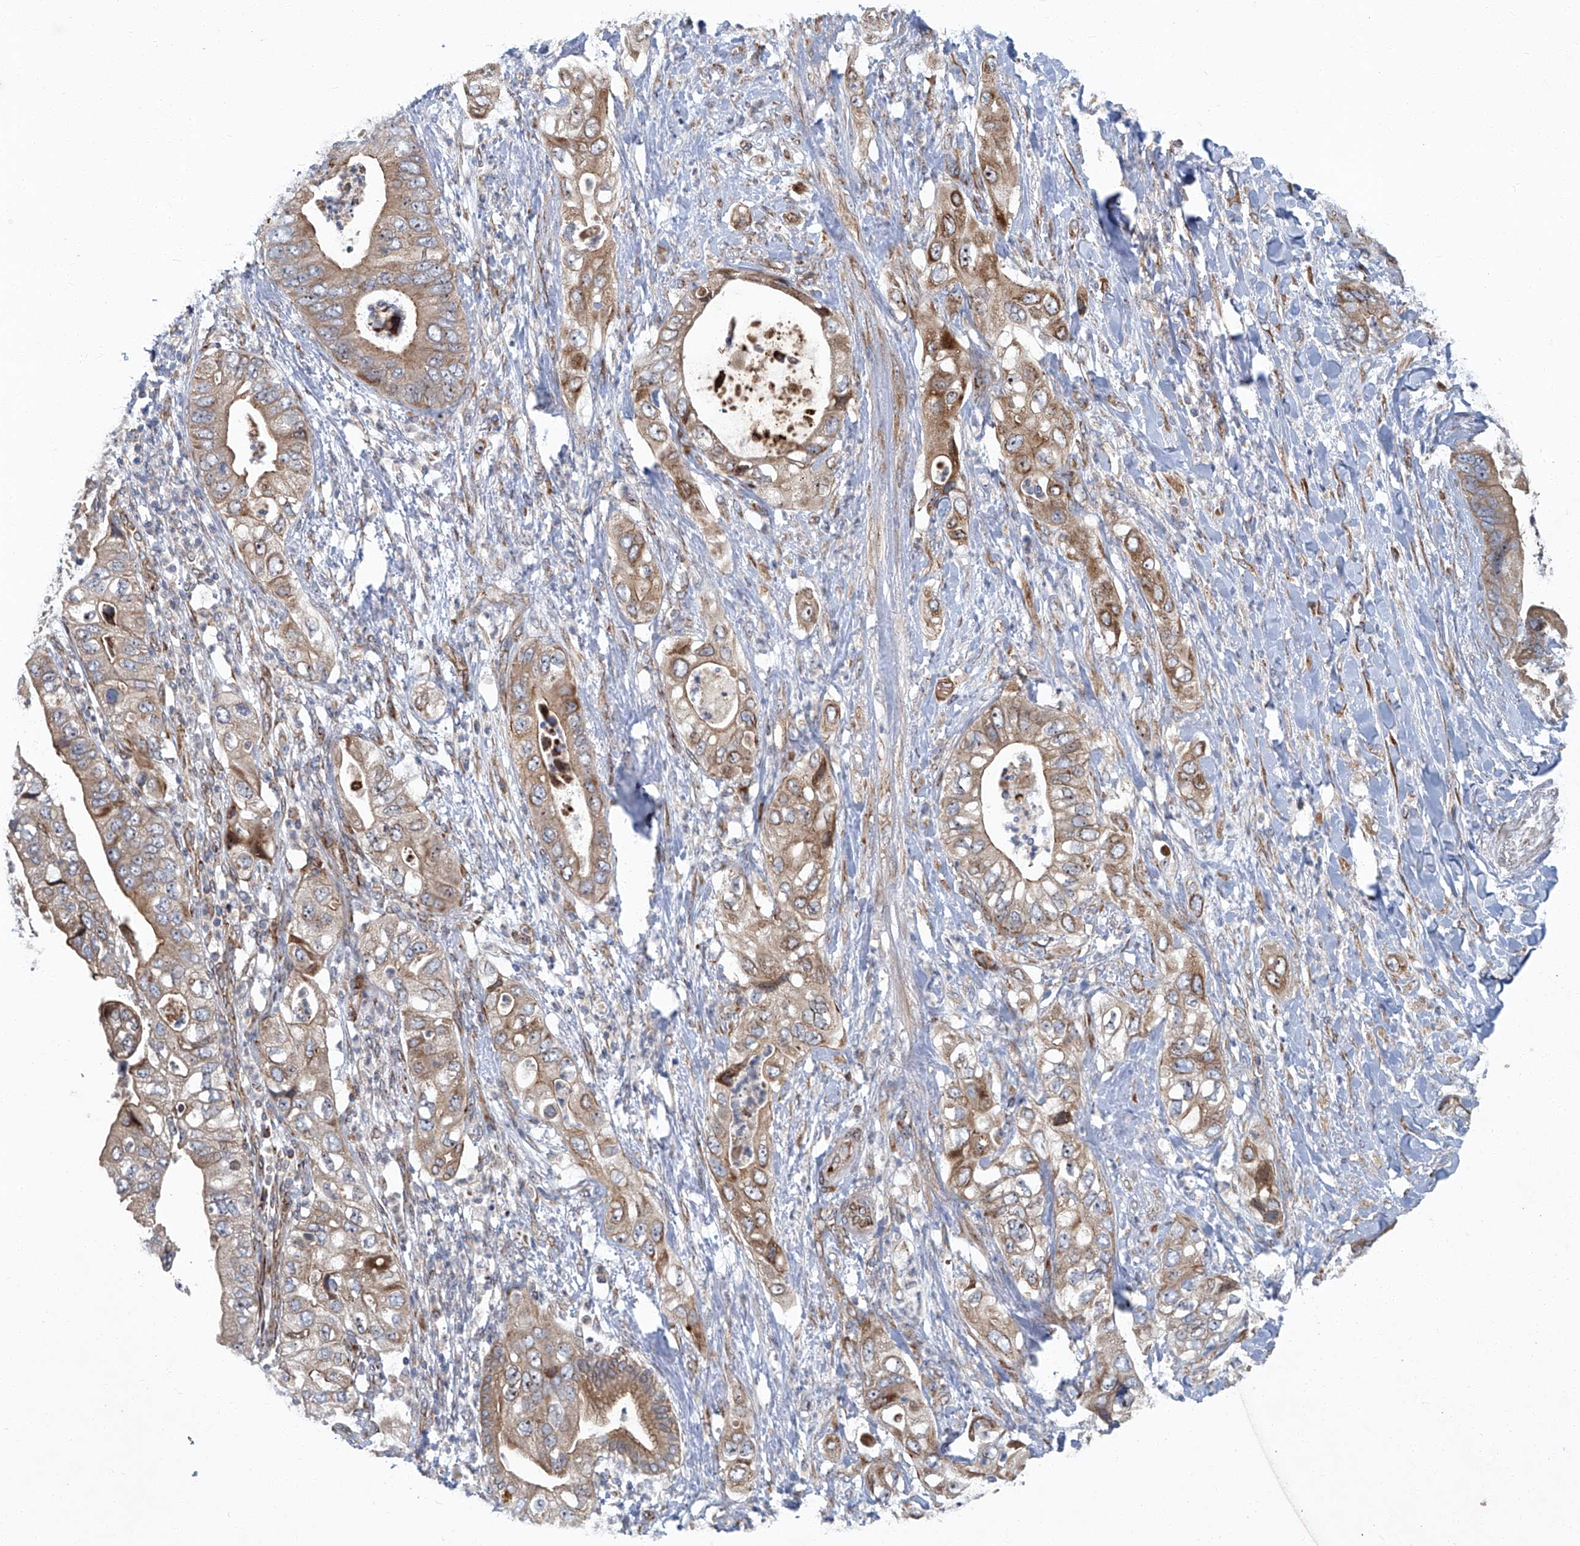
{"staining": {"intensity": "moderate", "quantity": ">75%", "location": "cytoplasmic/membranous"}, "tissue": "pancreatic cancer", "cell_type": "Tumor cells", "image_type": "cancer", "snomed": [{"axis": "morphology", "description": "Adenocarcinoma, NOS"}, {"axis": "topography", "description": "Pancreas"}], "caption": "Adenocarcinoma (pancreatic) stained with a protein marker shows moderate staining in tumor cells.", "gene": "GPR132", "patient": {"sex": "female", "age": 78}}